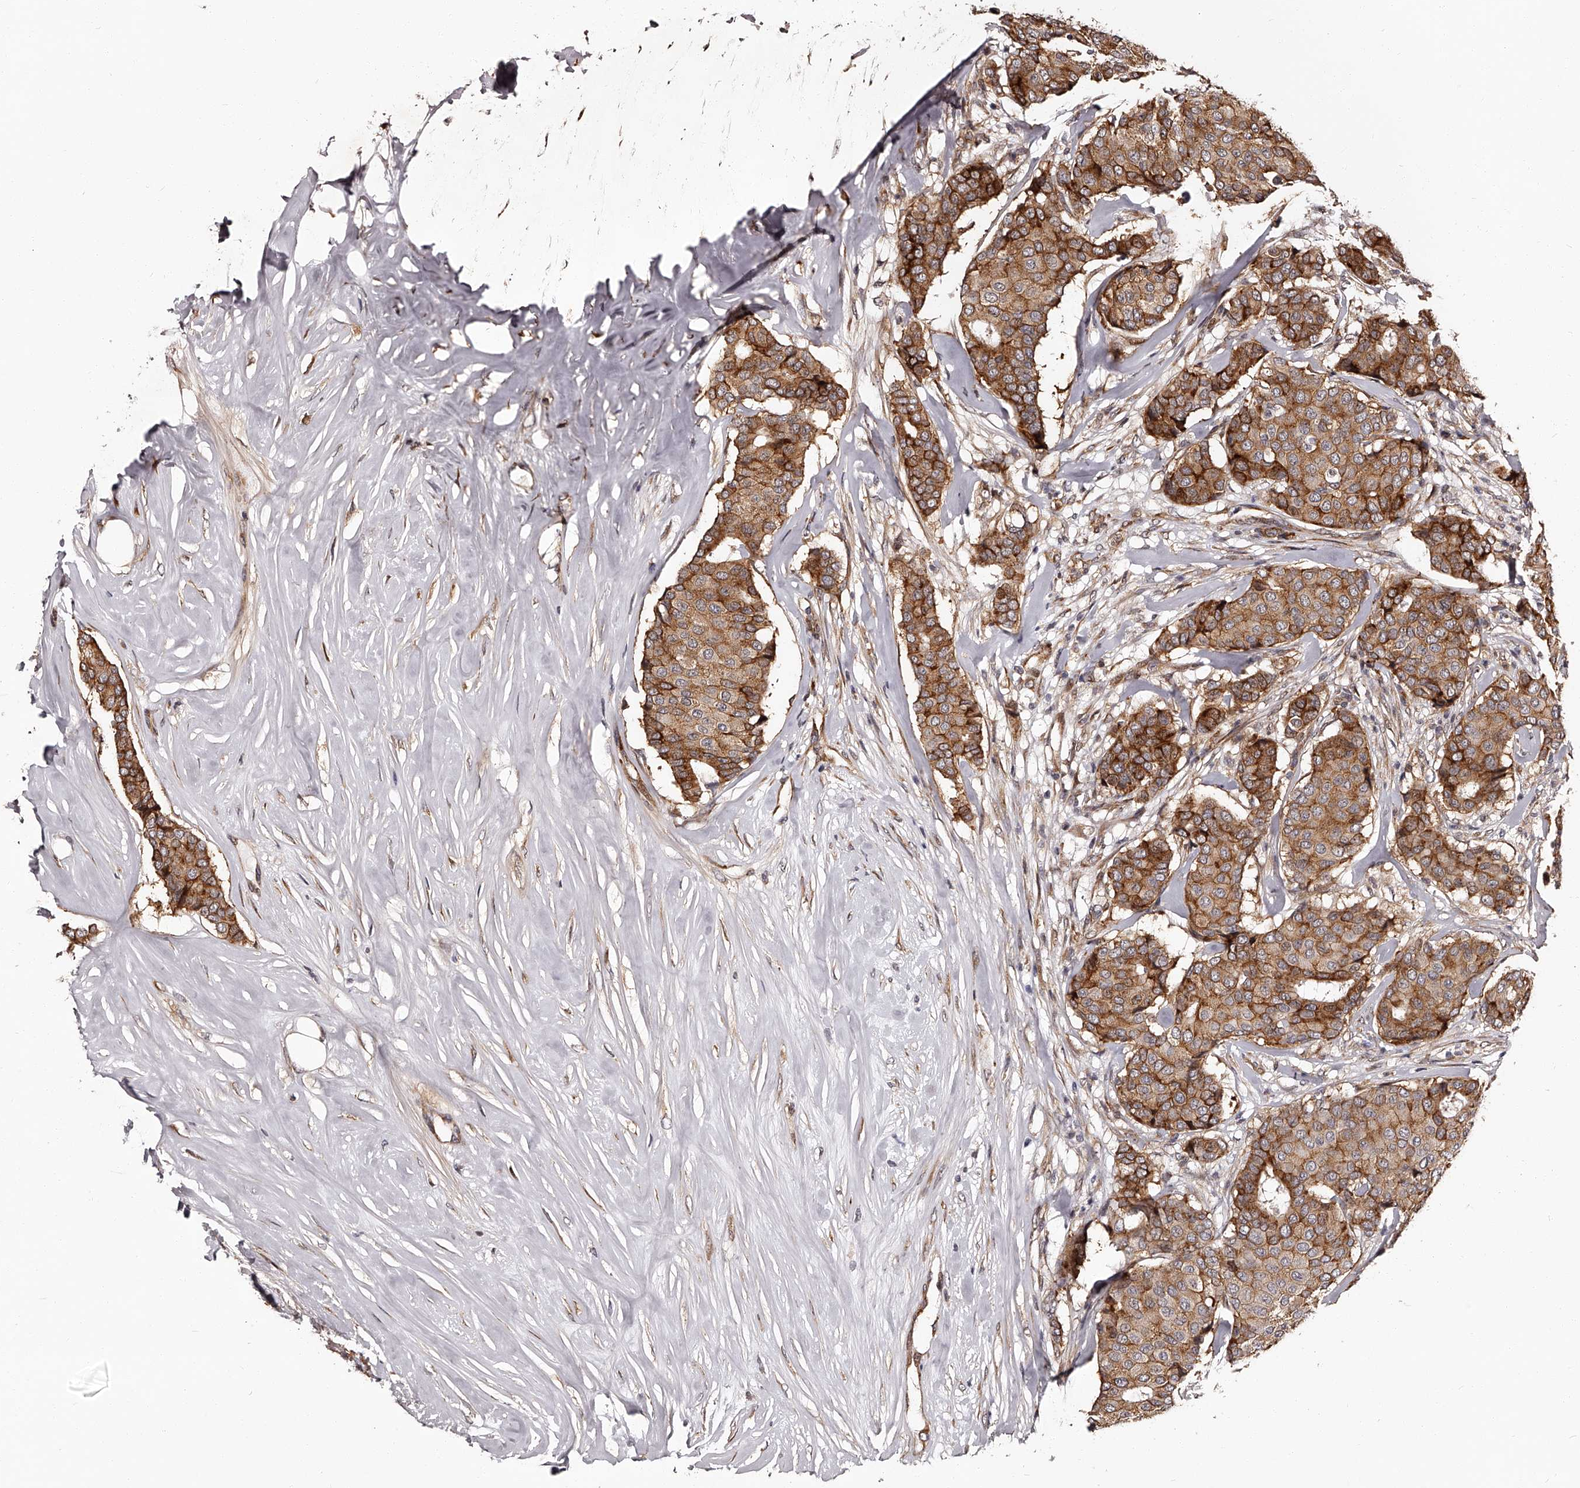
{"staining": {"intensity": "moderate", "quantity": ">75%", "location": "cytoplasmic/membranous"}, "tissue": "breast cancer", "cell_type": "Tumor cells", "image_type": "cancer", "snomed": [{"axis": "morphology", "description": "Duct carcinoma"}, {"axis": "topography", "description": "Breast"}], "caption": "Breast cancer was stained to show a protein in brown. There is medium levels of moderate cytoplasmic/membranous expression in about >75% of tumor cells.", "gene": "RSC1A1", "patient": {"sex": "female", "age": 75}}